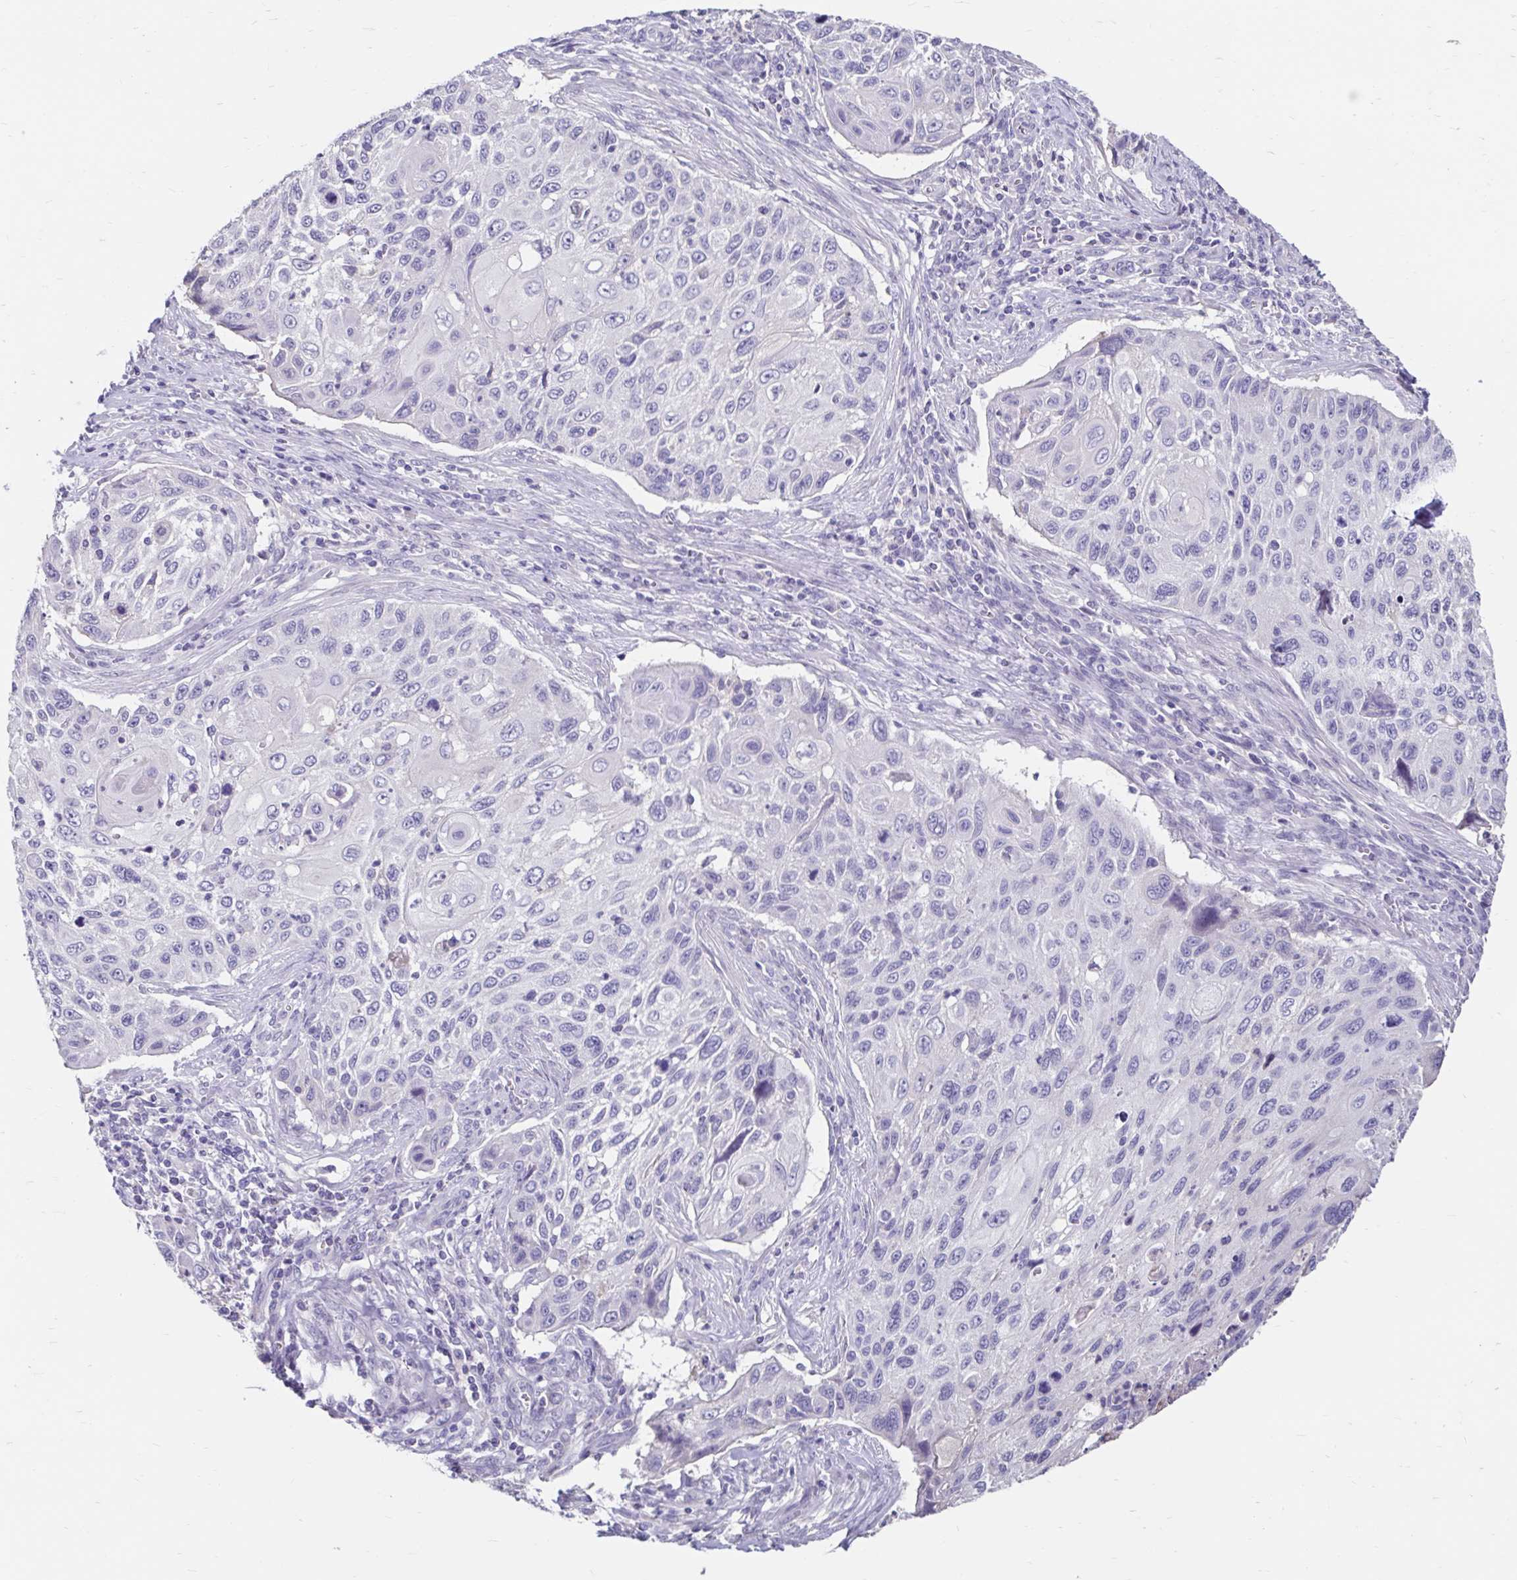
{"staining": {"intensity": "negative", "quantity": "none", "location": "none"}, "tissue": "cervical cancer", "cell_type": "Tumor cells", "image_type": "cancer", "snomed": [{"axis": "morphology", "description": "Squamous cell carcinoma, NOS"}, {"axis": "topography", "description": "Cervix"}], "caption": "Tumor cells show no significant protein positivity in cervical cancer (squamous cell carcinoma).", "gene": "SCG3", "patient": {"sex": "female", "age": 70}}